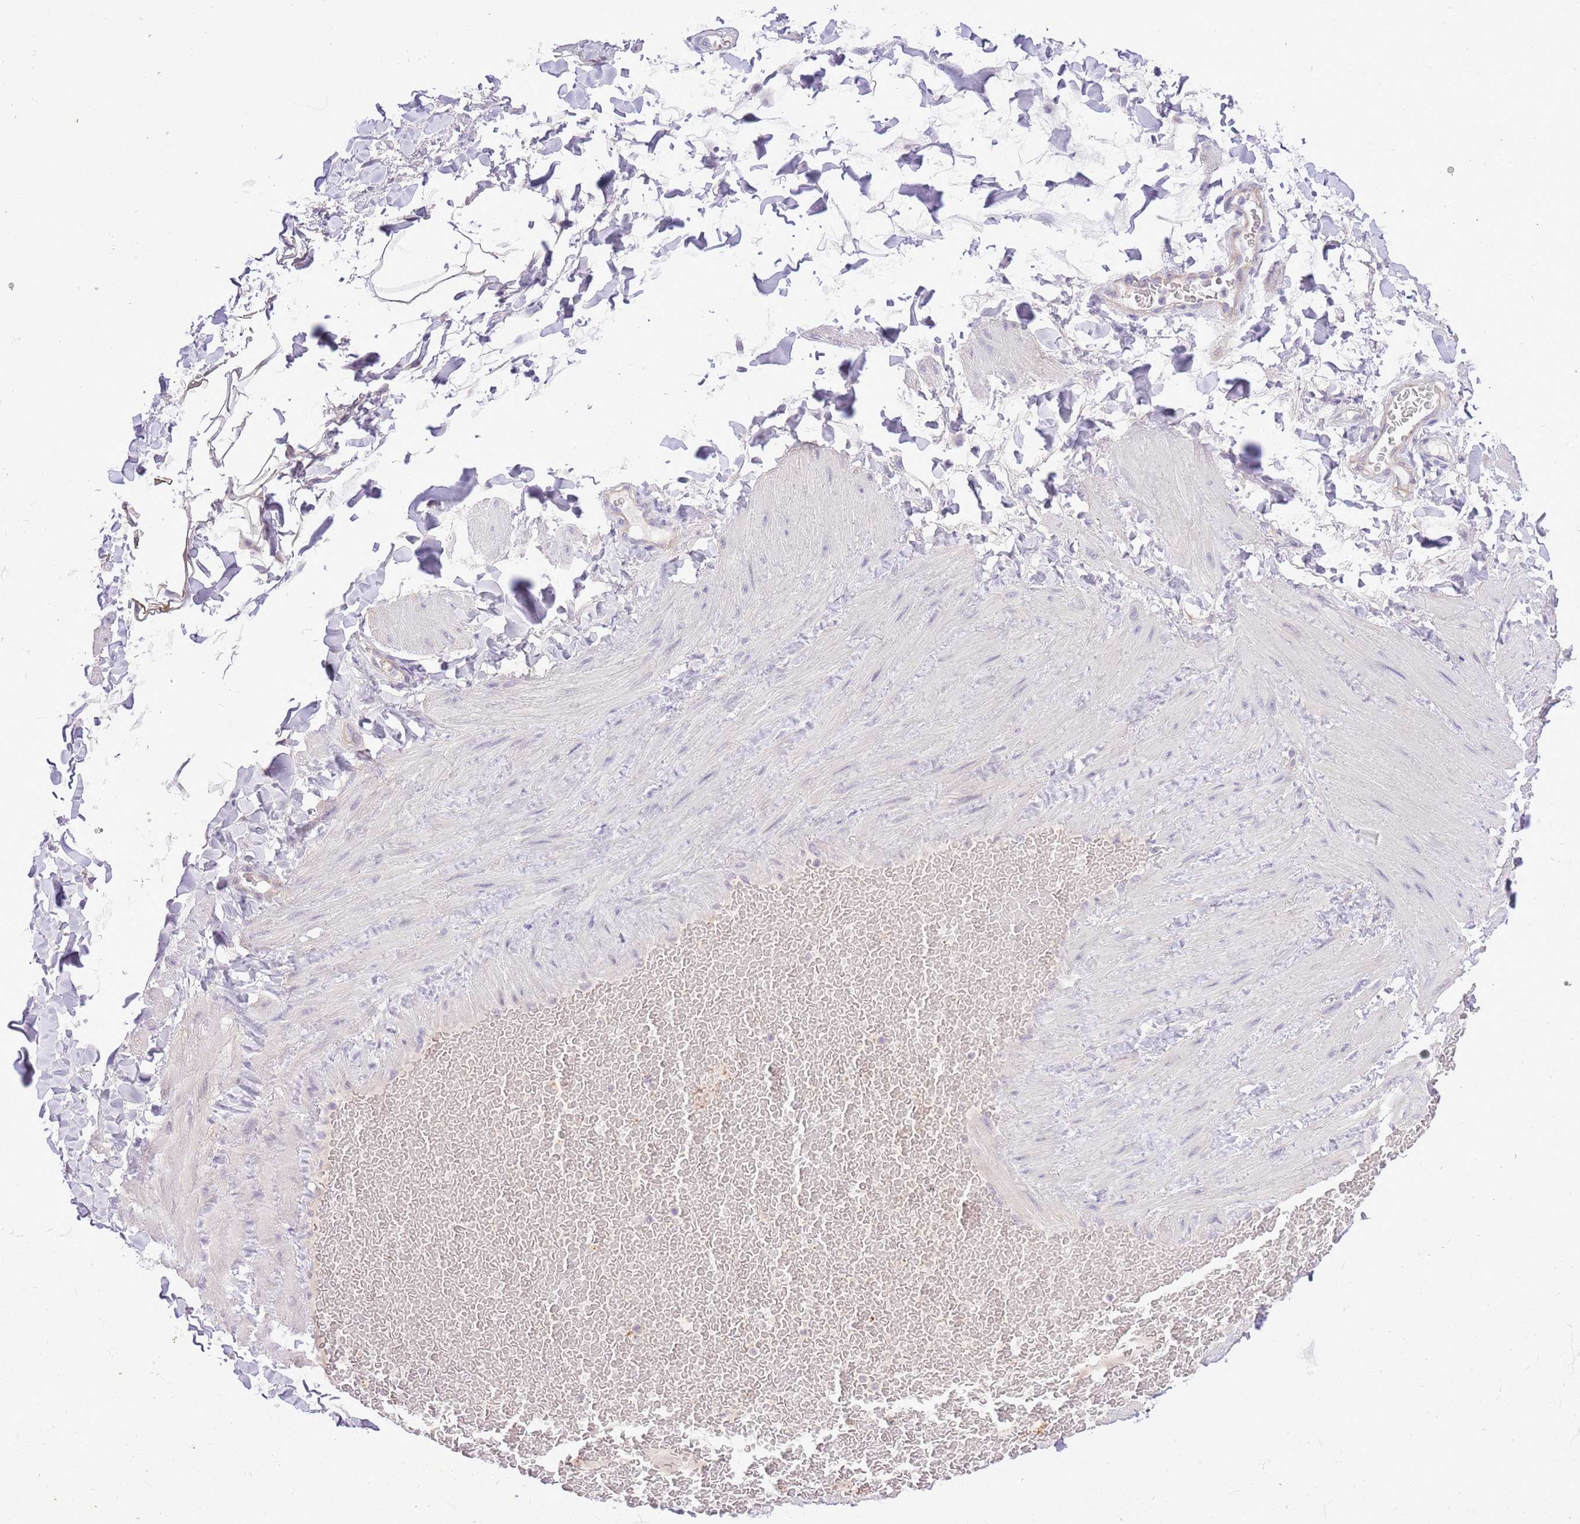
{"staining": {"intensity": "negative", "quantity": "none", "location": "none"}, "tissue": "adipose tissue", "cell_type": "Adipocytes", "image_type": "normal", "snomed": [{"axis": "morphology", "description": "Normal tissue, NOS"}, {"axis": "topography", "description": "Soft tissue"}, {"axis": "topography", "description": "Vascular tissue"}], "caption": "Immunohistochemical staining of unremarkable adipose tissue demonstrates no significant staining in adipocytes.", "gene": "MIDN", "patient": {"sex": "male", "age": 54}}